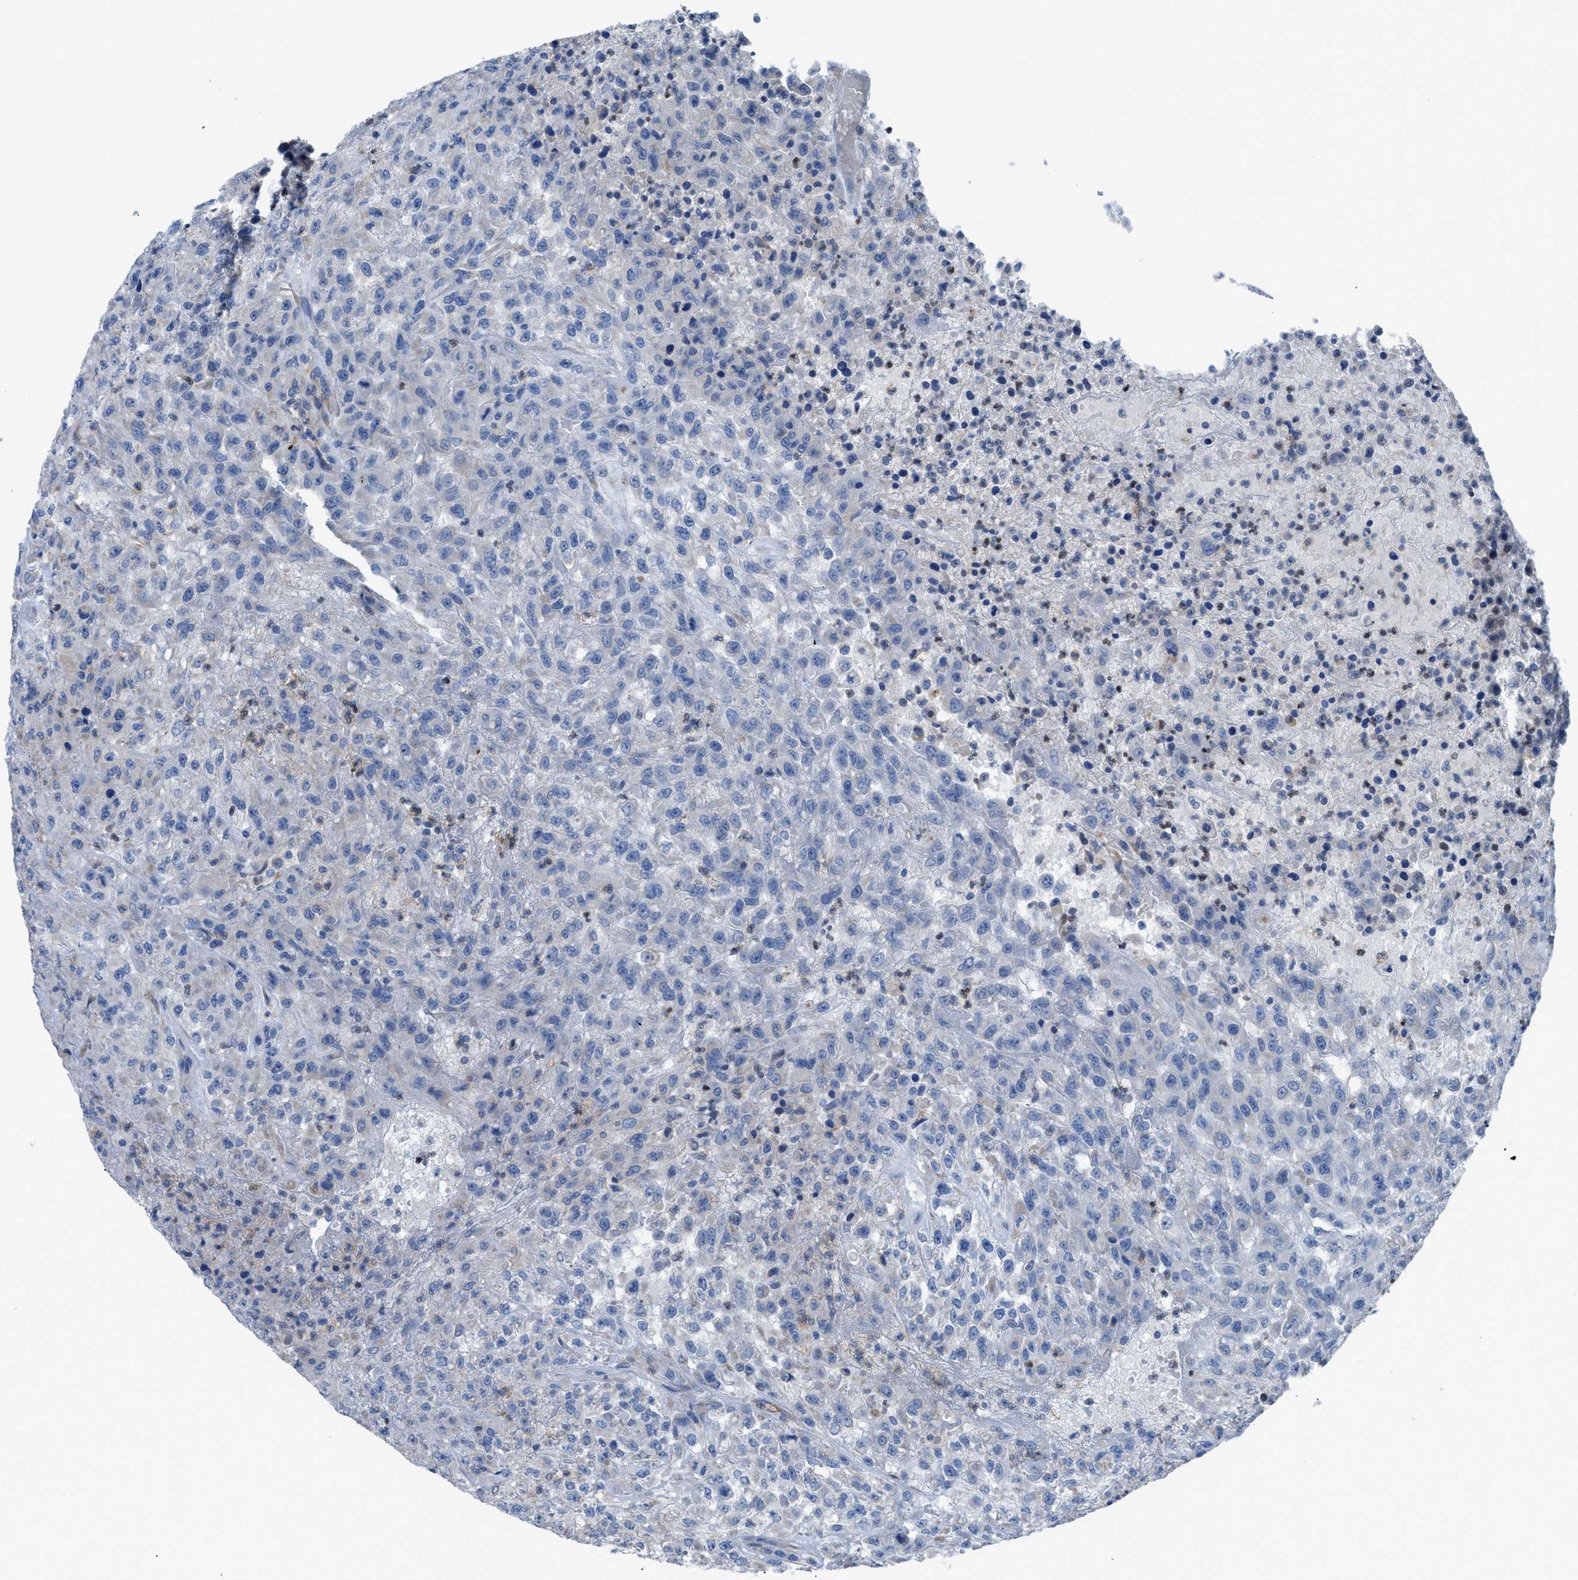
{"staining": {"intensity": "negative", "quantity": "none", "location": "none"}, "tissue": "urothelial cancer", "cell_type": "Tumor cells", "image_type": "cancer", "snomed": [{"axis": "morphology", "description": "Urothelial carcinoma, High grade"}, {"axis": "topography", "description": "Urinary bladder"}], "caption": "This micrograph is of urothelial cancer stained with immunohistochemistry (IHC) to label a protein in brown with the nuclei are counter-stained blue. There is no positivity in tumor cells.", "gene": "ITPR1", "patient": {"sex": "male", "age": 46}}